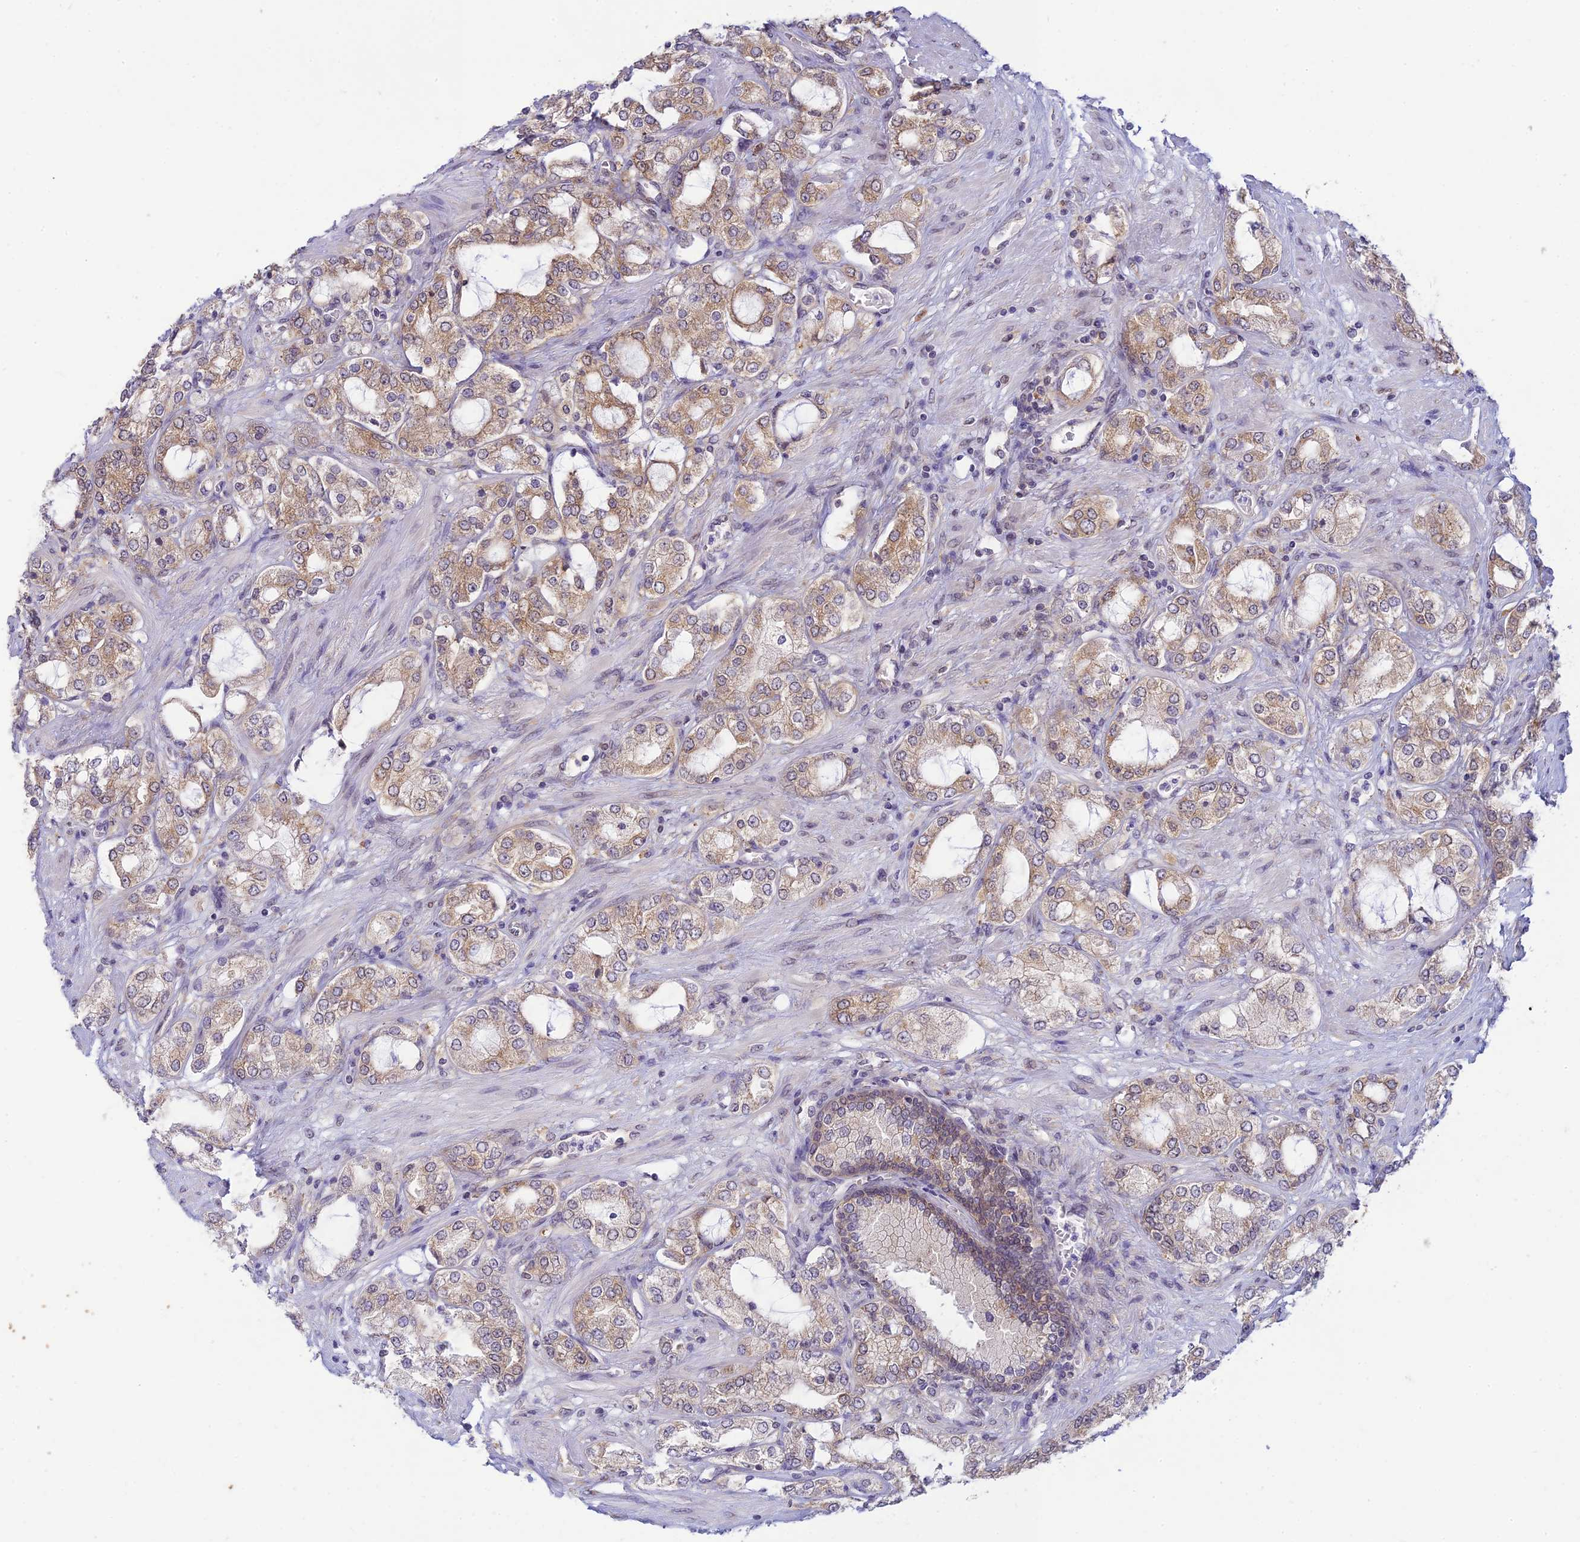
{"staining": {"intensity": "moderate", "quantity": "<25%", "location": "cytoplasmic/membranous"}, "tissue": "prostate cancer", "cell_type": "Tumor cells", "image_type": "cancer", "snomed": [{"axis": "morphology", "description": "Adenocarcinoma, High grade"}, {"axis": "topography", "description": "Prostate"}], "caption": "Prostate cancer (adenocarcinoma (high-grade)) stained for a protein (brown) demonstrates moderate cytoplasmic/membranous positive positivity in about <25% of tumor cells.", "gene": "SKIC8", "patient": {"sex": "male", "age": 64}}